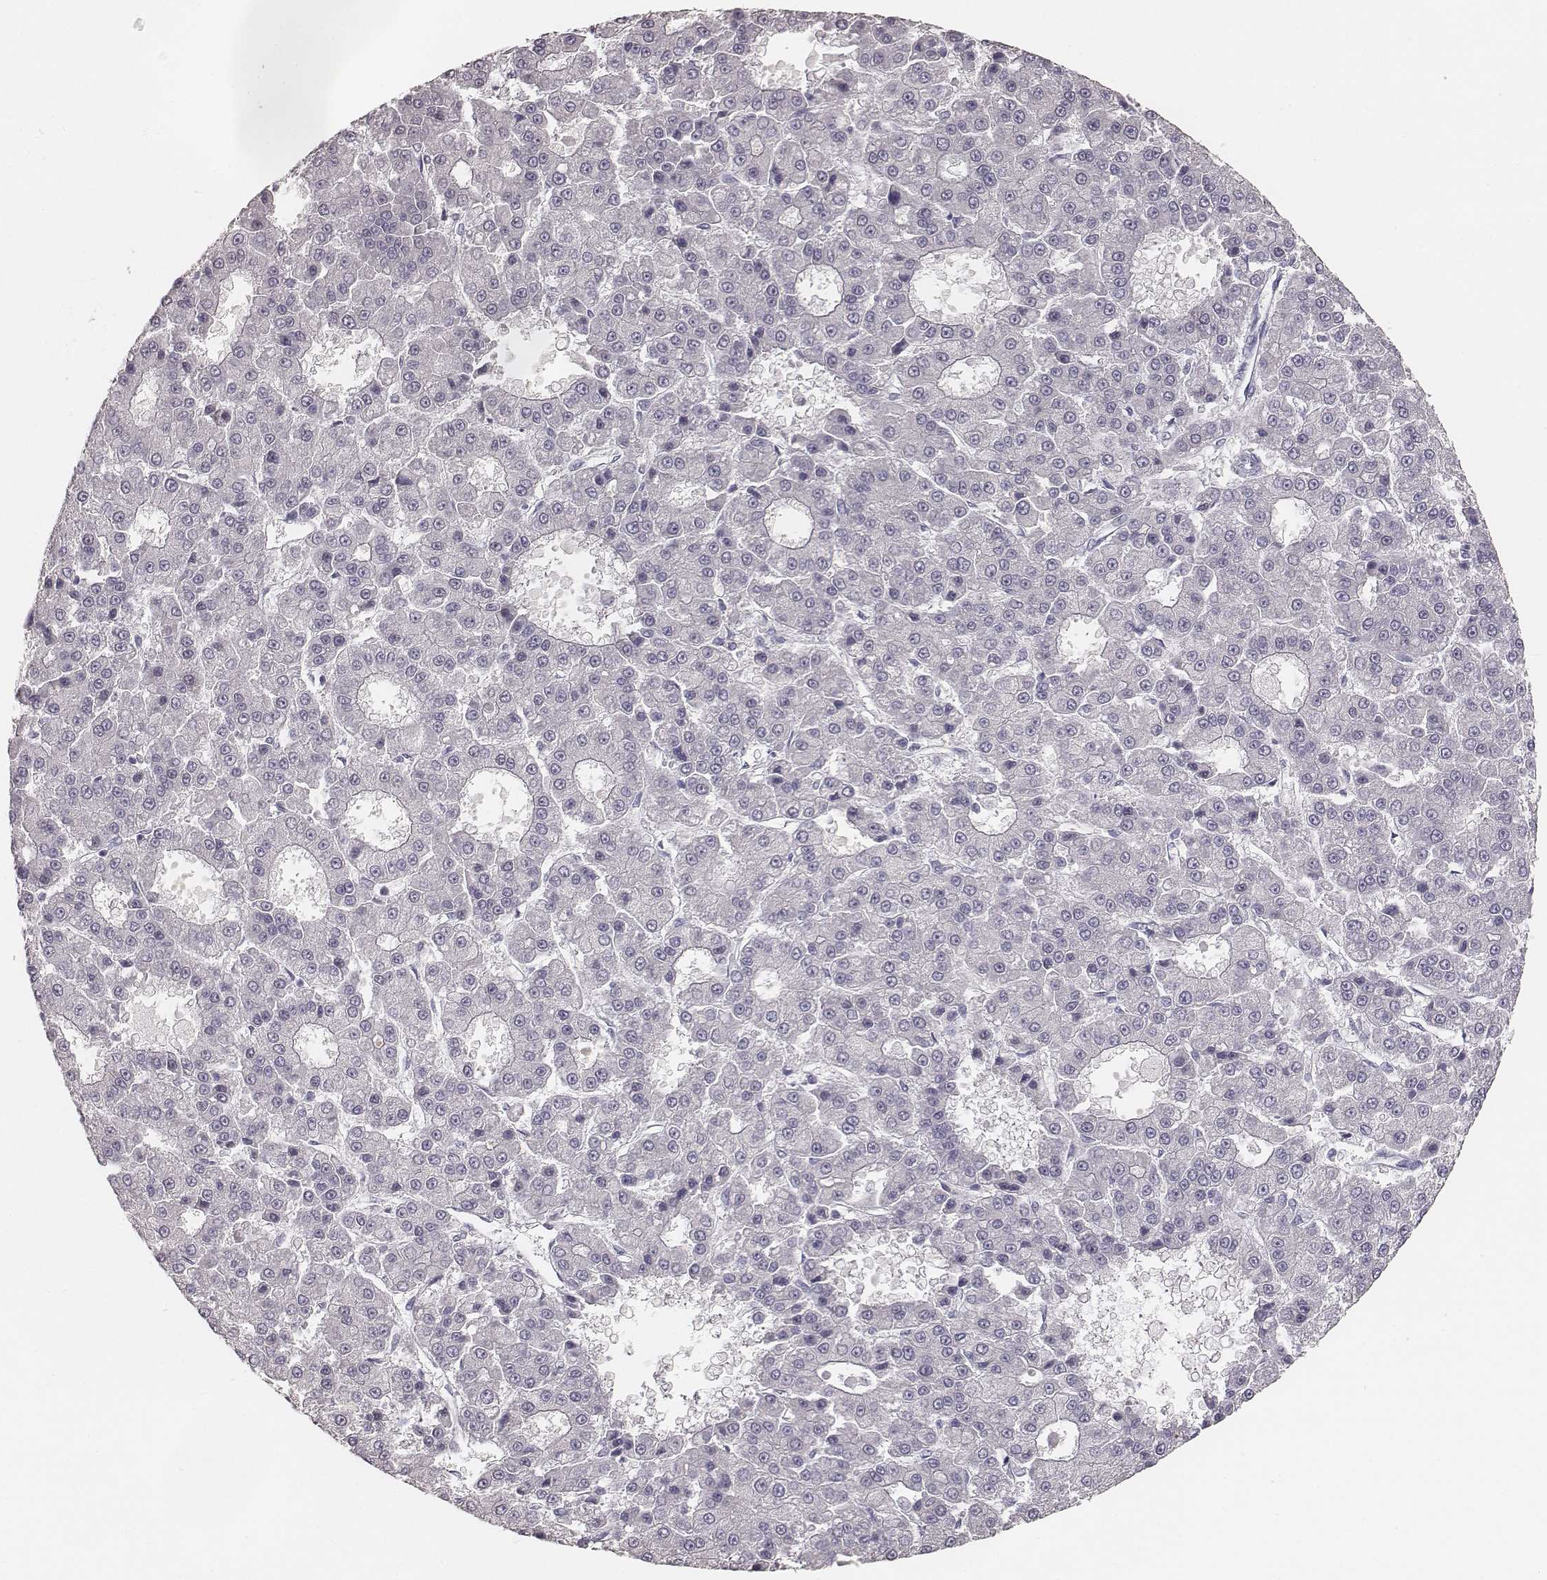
{"staining": {"intensity": "negative", "quantity": "none", "location": "none"}, "tissue": "liver cancer", "cell_type": "Tumor cells", "image_type": "cancer", "snomed": [{"axis": "morphology", "description": "Carcinoma, Hepatocellular, NOS"}, {"axis": "topography", "description": "Liver"}], "caption": "High power microscopy micrograph of an immunohistochemistry photomicrograph of liver cancer, revealing no significant staining in tumor cells.", "gene": "MYH6", "patient": {"sex": "male", "age": 70}}